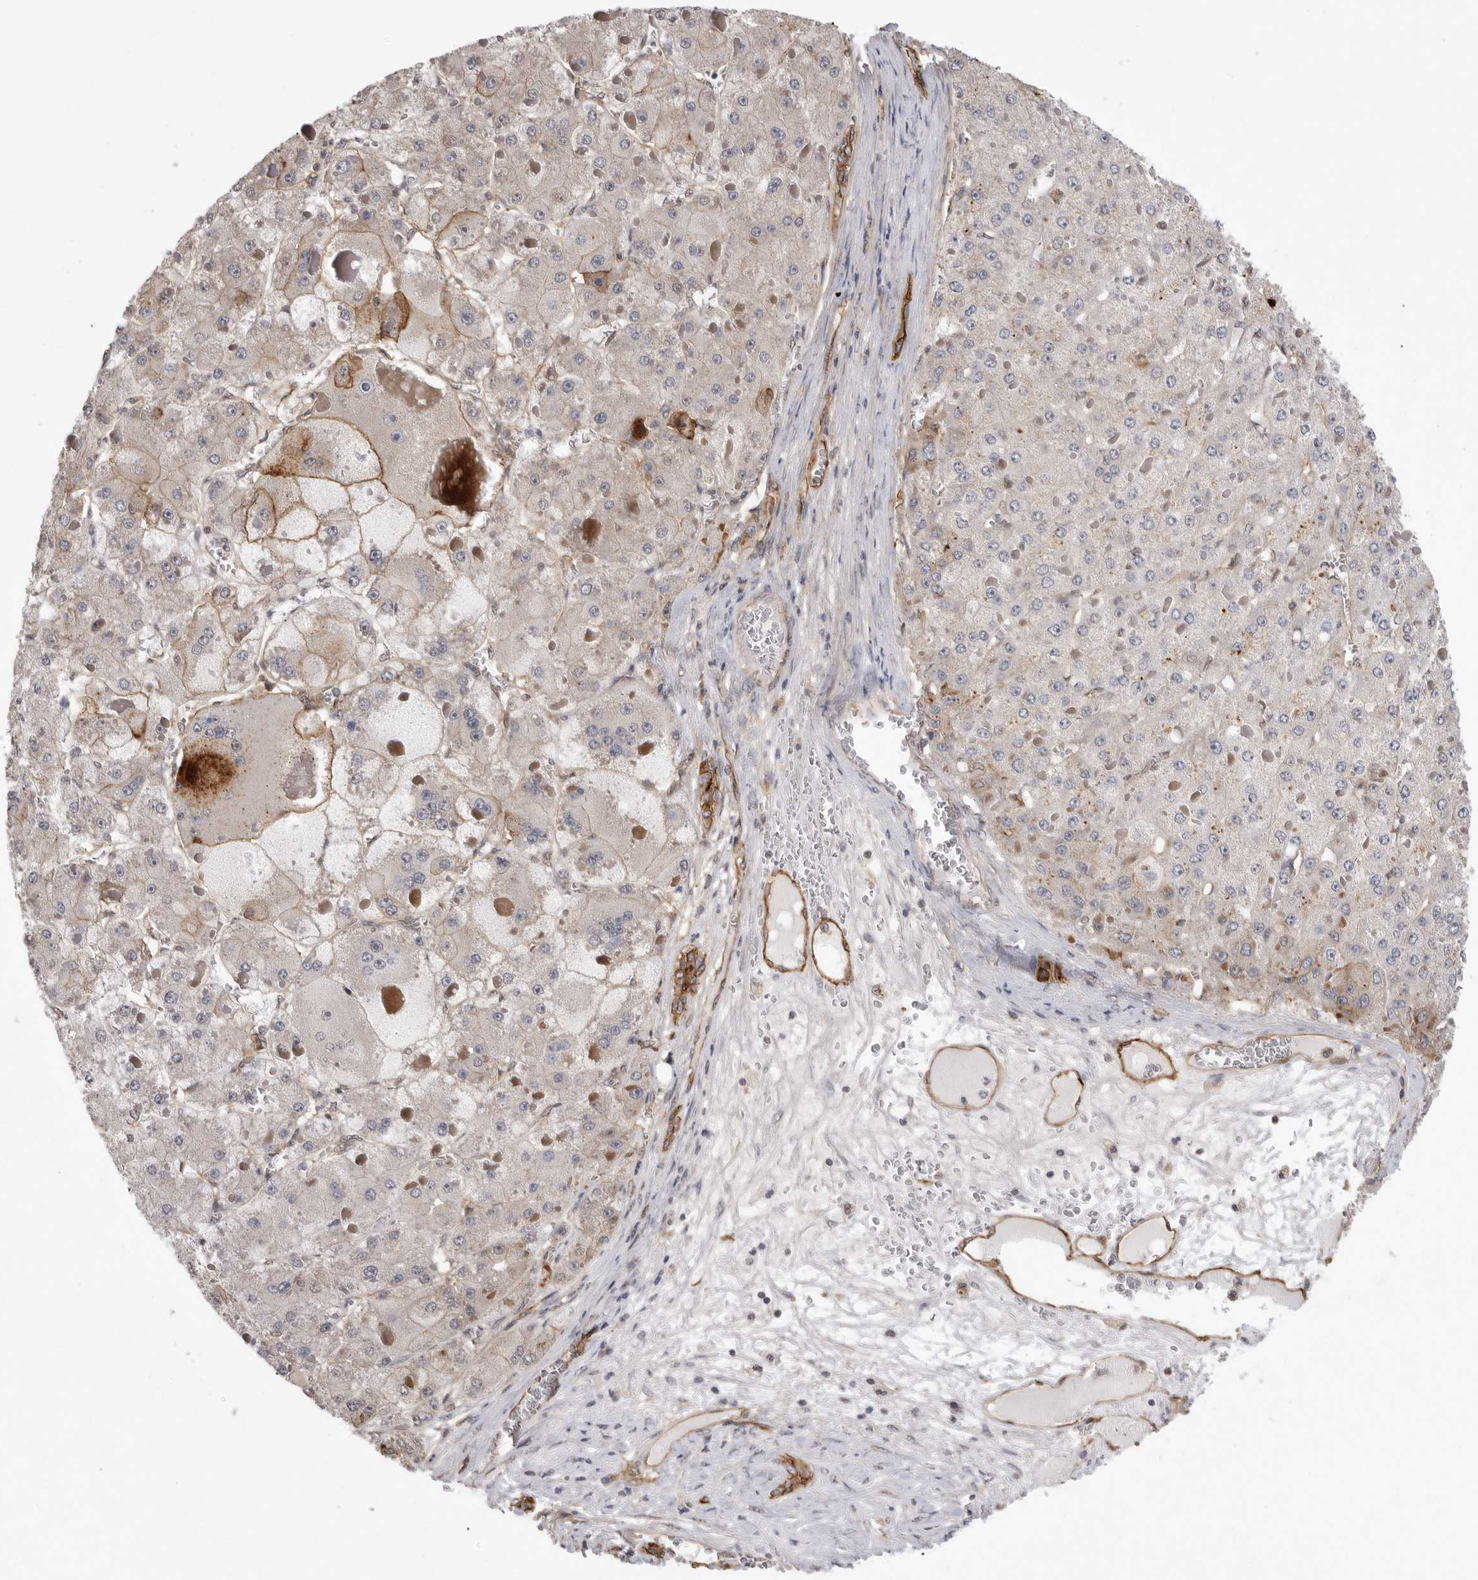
{"staining": {"intensity": "moderate", "quantity": "<25%", "location": "cytoplasmic/membranous"}, "tissue": "liver cancer", "cell_type": "Tumor cells", "image_type": "cancer", "snomed": [{"axis": "morphology", "description": "Carcinoma, Hepatocellular, NOS"}, {"axis": "topography", "description": "Liver"}], "caption": "A histopathology image of liver hepatocellular carcinoma stained for a protein shows moderate cytoplasmic/membranous brown staining in tumor cells.", "gene": "NECTIN1", "patient": {"sex": "female", "age": 73}}